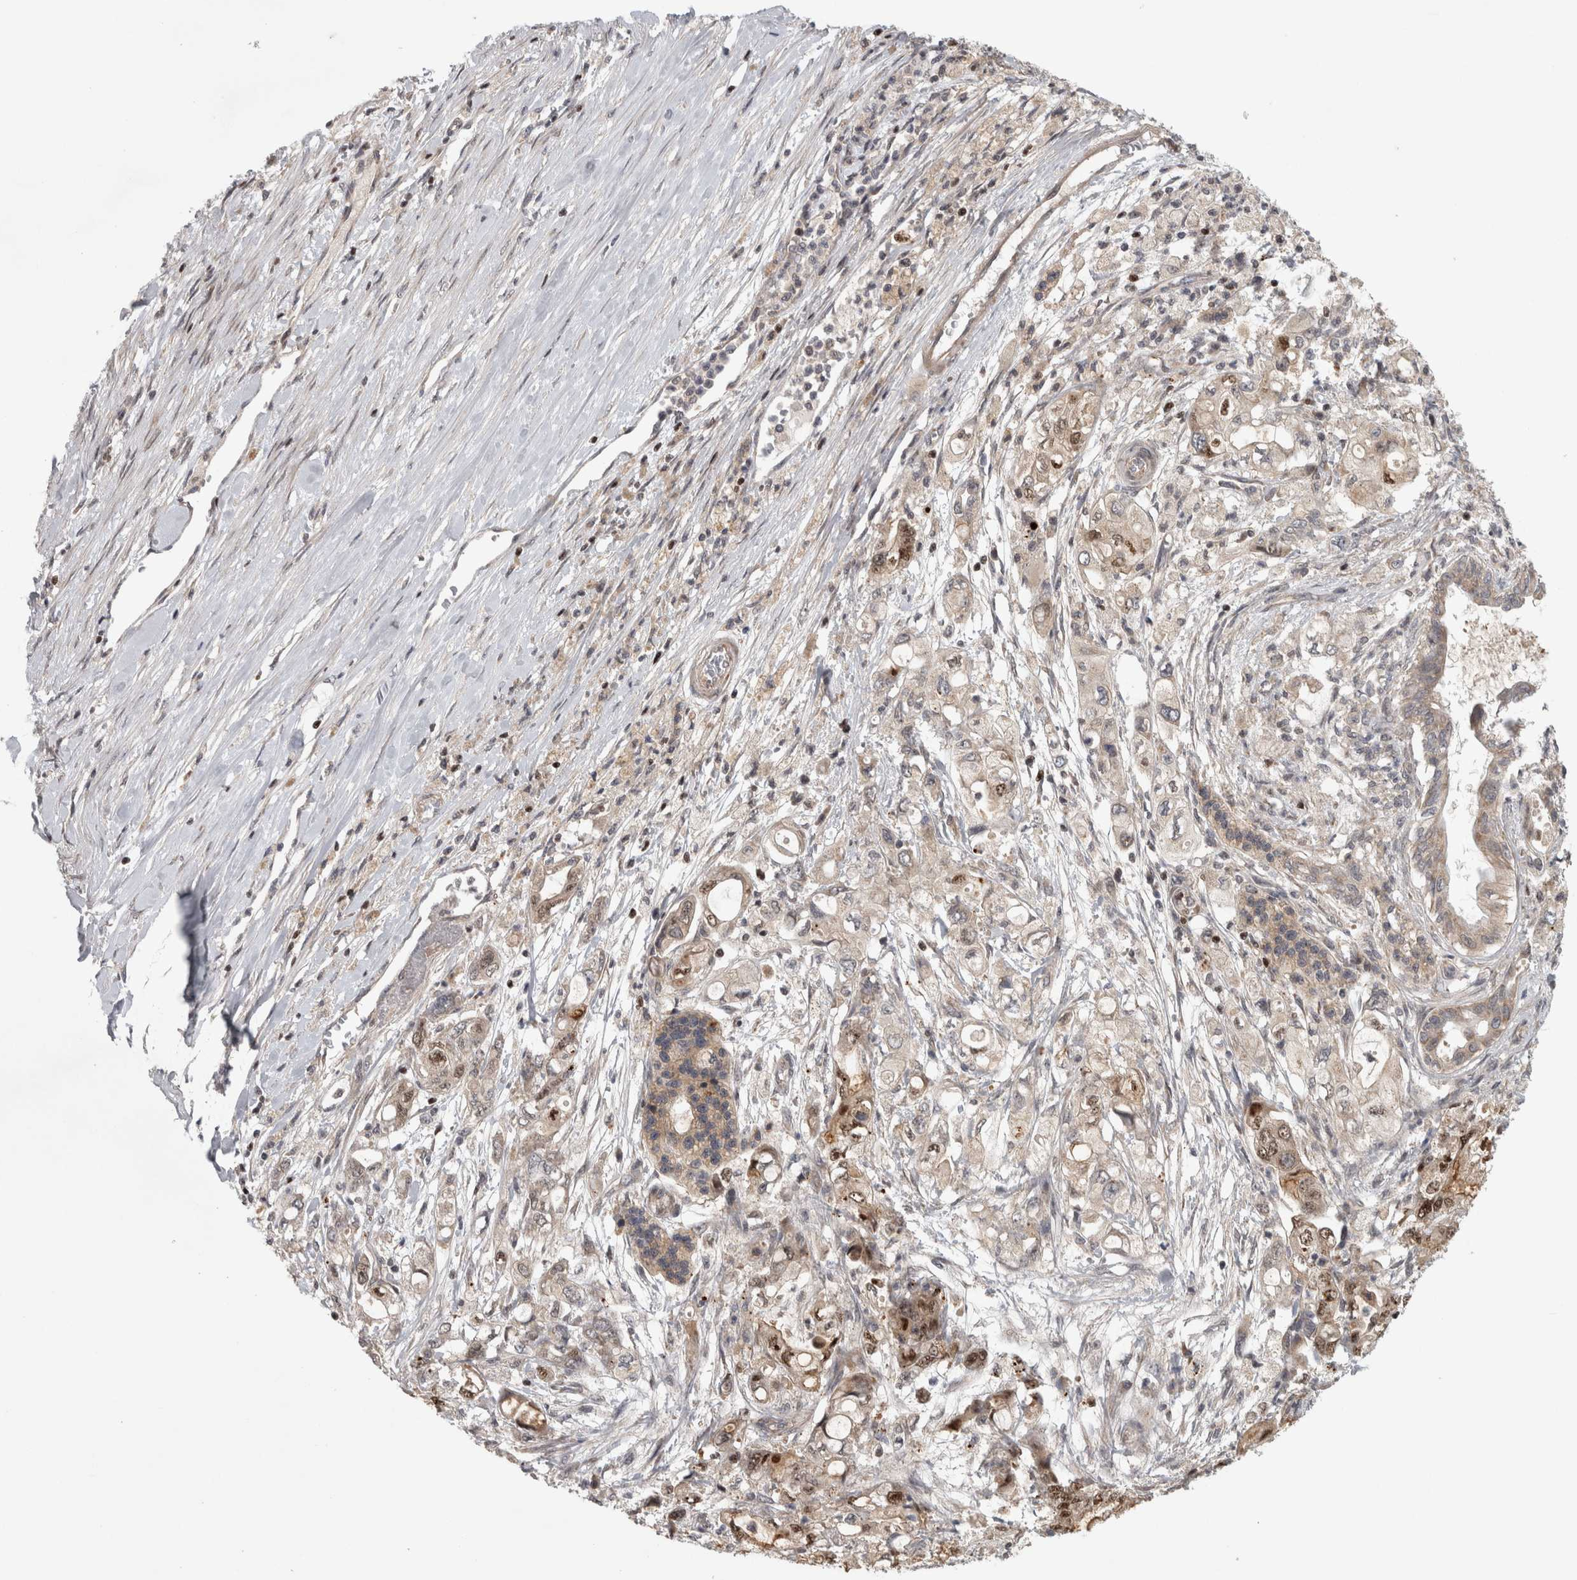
{"staining": {"intensity": "moderate", "quantity": "25%-75%", "location": "cytoplasmic/membranous,nuclear"}, "tissue": "pancreatic cancer", "cell_type": "Tumor cells", "image_type": "cancer", "snomed": [{"axis": "morphology", "description": "Adenocarcinoma, NOS"}, {"axis": "topography", "description": "Pancreas"}], "caption": "Protein expression analysis of human pancreatic cancer (adenocarcinoma) reveals moderate cytoplasmic/membranous and nuclear positivity in about 25%-75% of tumor cells.", "gene": "KDM8", "patient": {"sex": "male", "age": 79}}